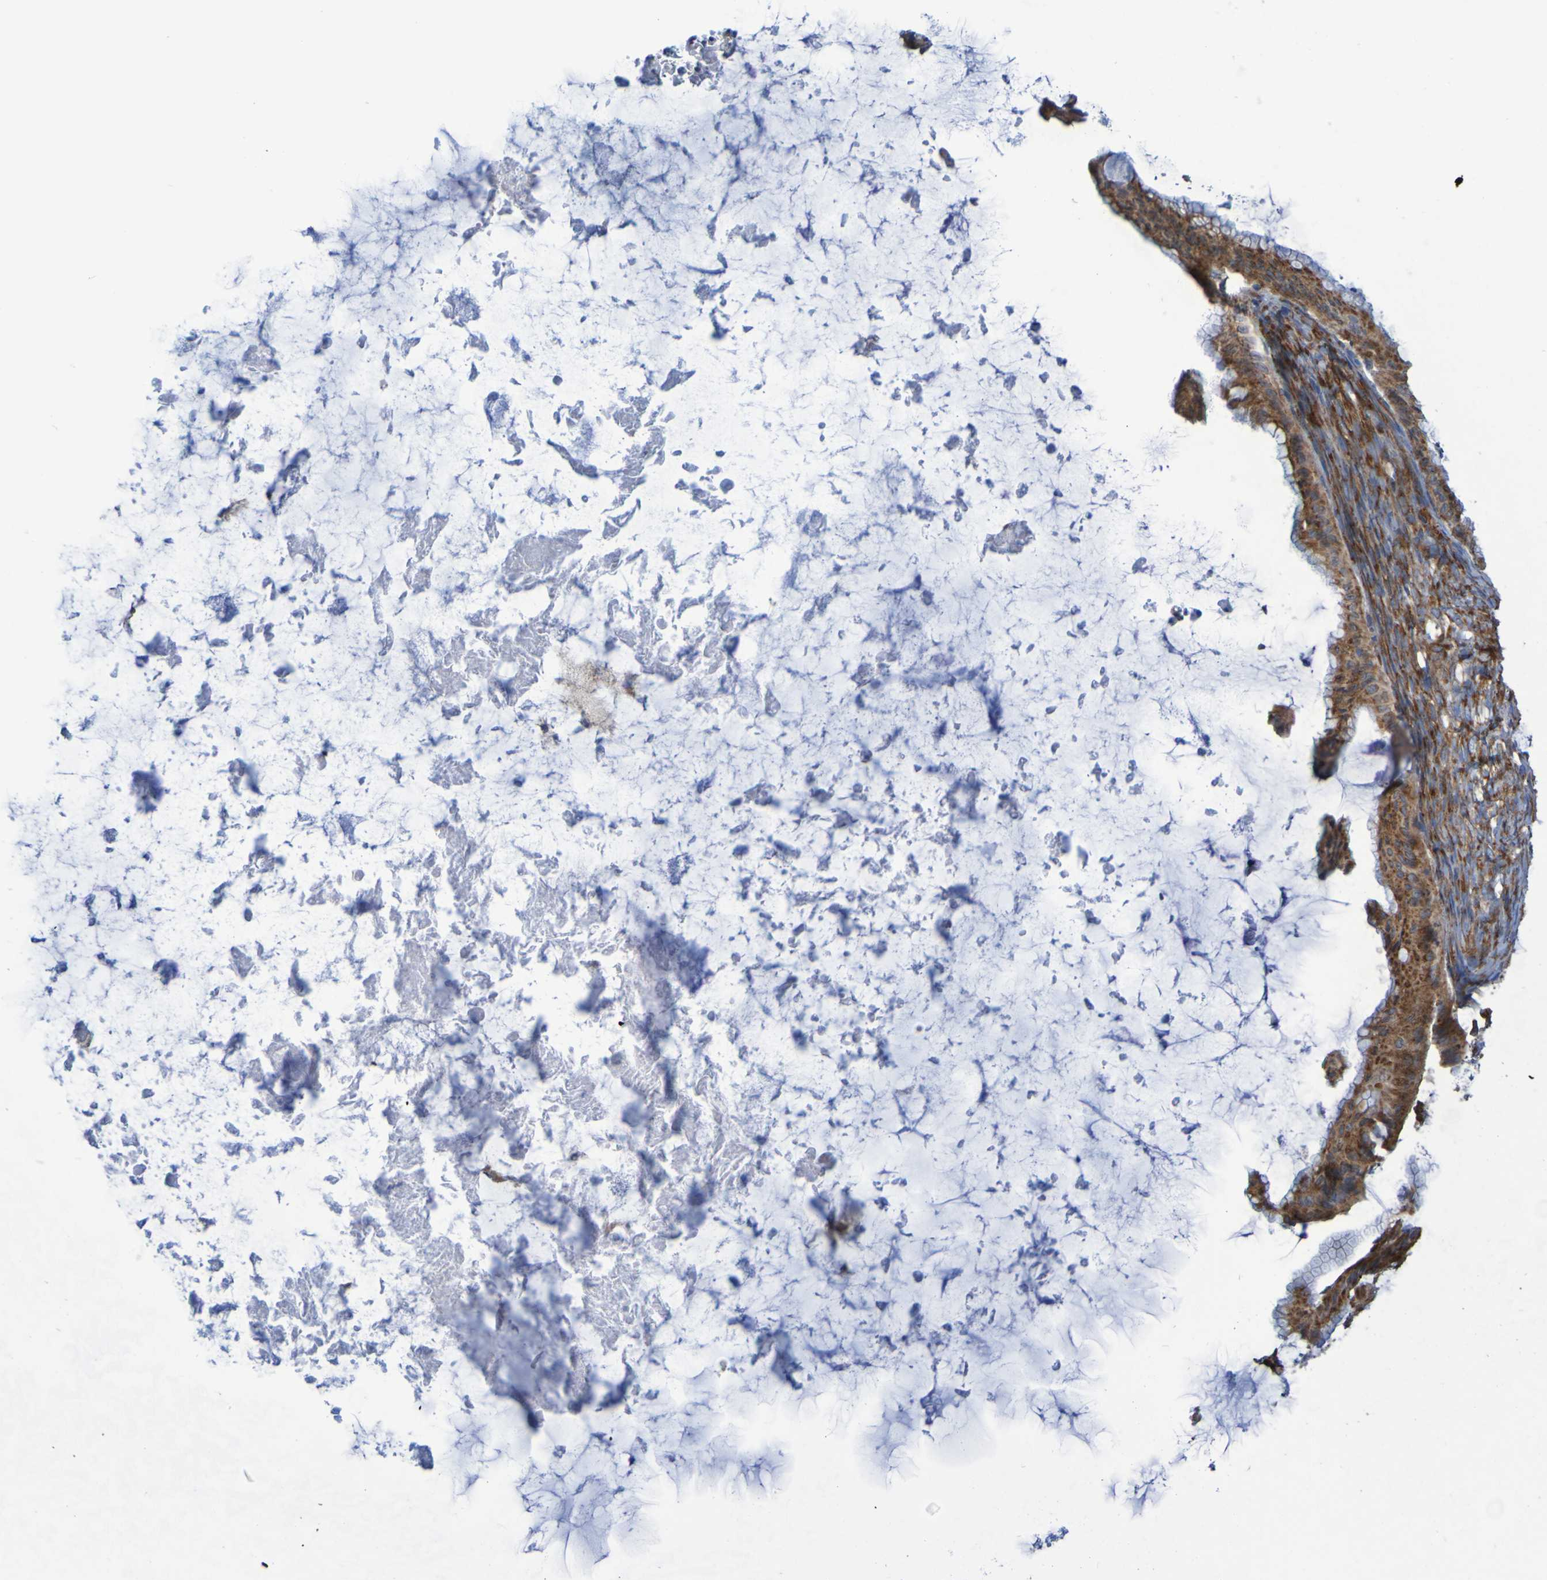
{"staining": {"intensity": "moderate", "quantity": ">75%", "location": "cytoplasmic/membranous"}, "tissue": "ovarian cancer", "cell_type": "Tumor cells", "image_type": "cancer", "snomed": [{"axis": "morphology", "description": "Cystadenocarcinoma, mucinous, NOS"}, {"axis": "topography", "description": "Ovary"}], "caption": "Immunohistochemistry (IHC) photomicrograph of ovarian mucinous cystadenocarcinoma stained for a protein (brown), which shows medium levels of moderate cytoplasmic/membranous staining in approximately >75% of tumor cells.", "gene": "FKBP3", "patient": {"sex": "female", "age": 61}}